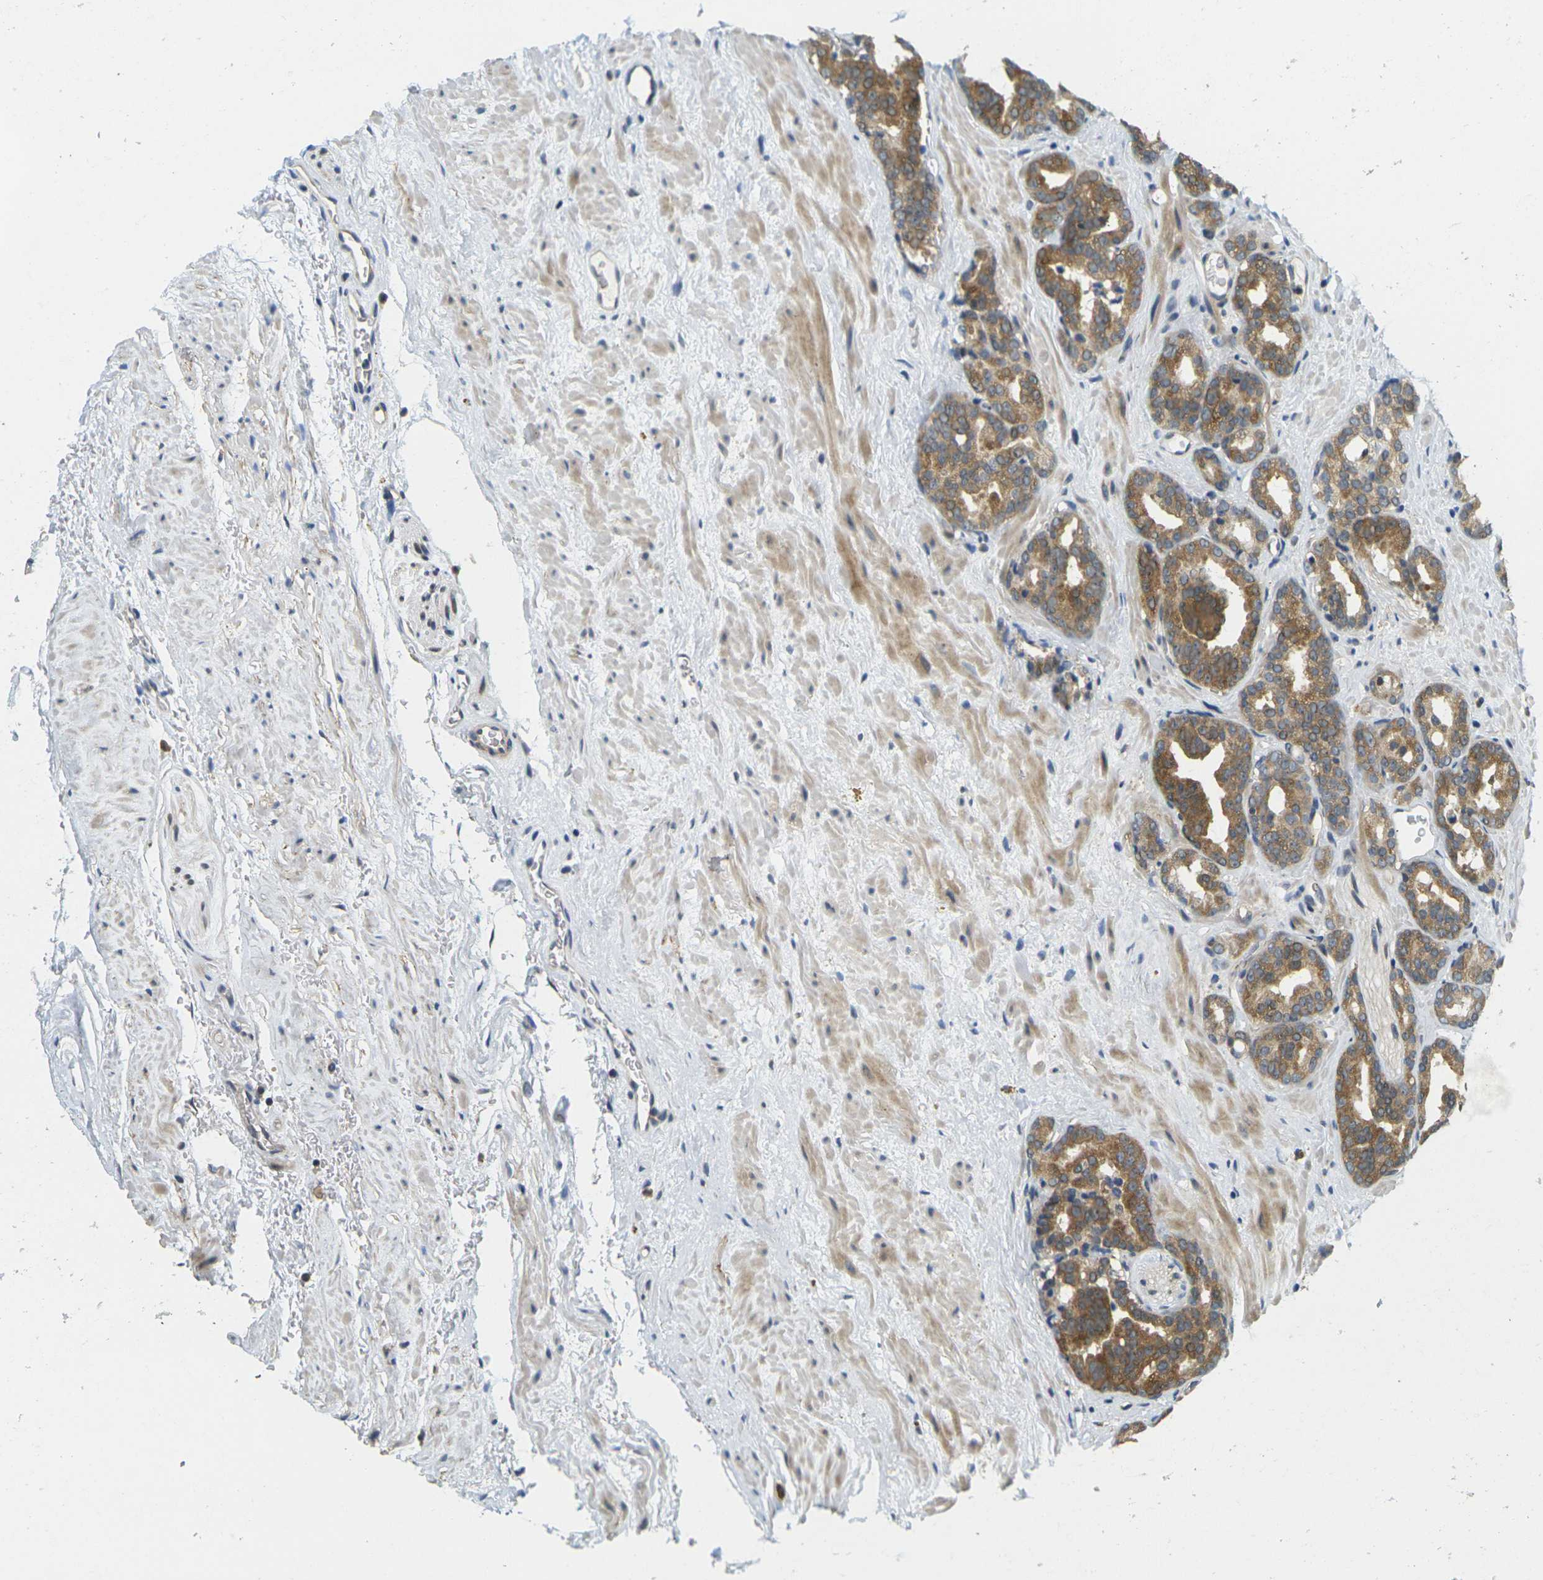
{"staining": {"intensity": "moderate", "quantity": ">75%", "location": "cytoplasmic/membranous"}, "tissue": "prostate cancer", "cell_type": "Tumor cells", "image_type": "cancer", "snomed": [{"axis": "morphology", "description": "Adenocarcinoma, Low grade"}, {"axis": "topography", "description": "Prostate"}], "caption": "Human low-grade adenocarcinoma (prostate) stained with a protein marker exhibits moderate staining in tumor cells.", "gene": "KLHL8", "patient": {"sex": "male", "age": 63}}